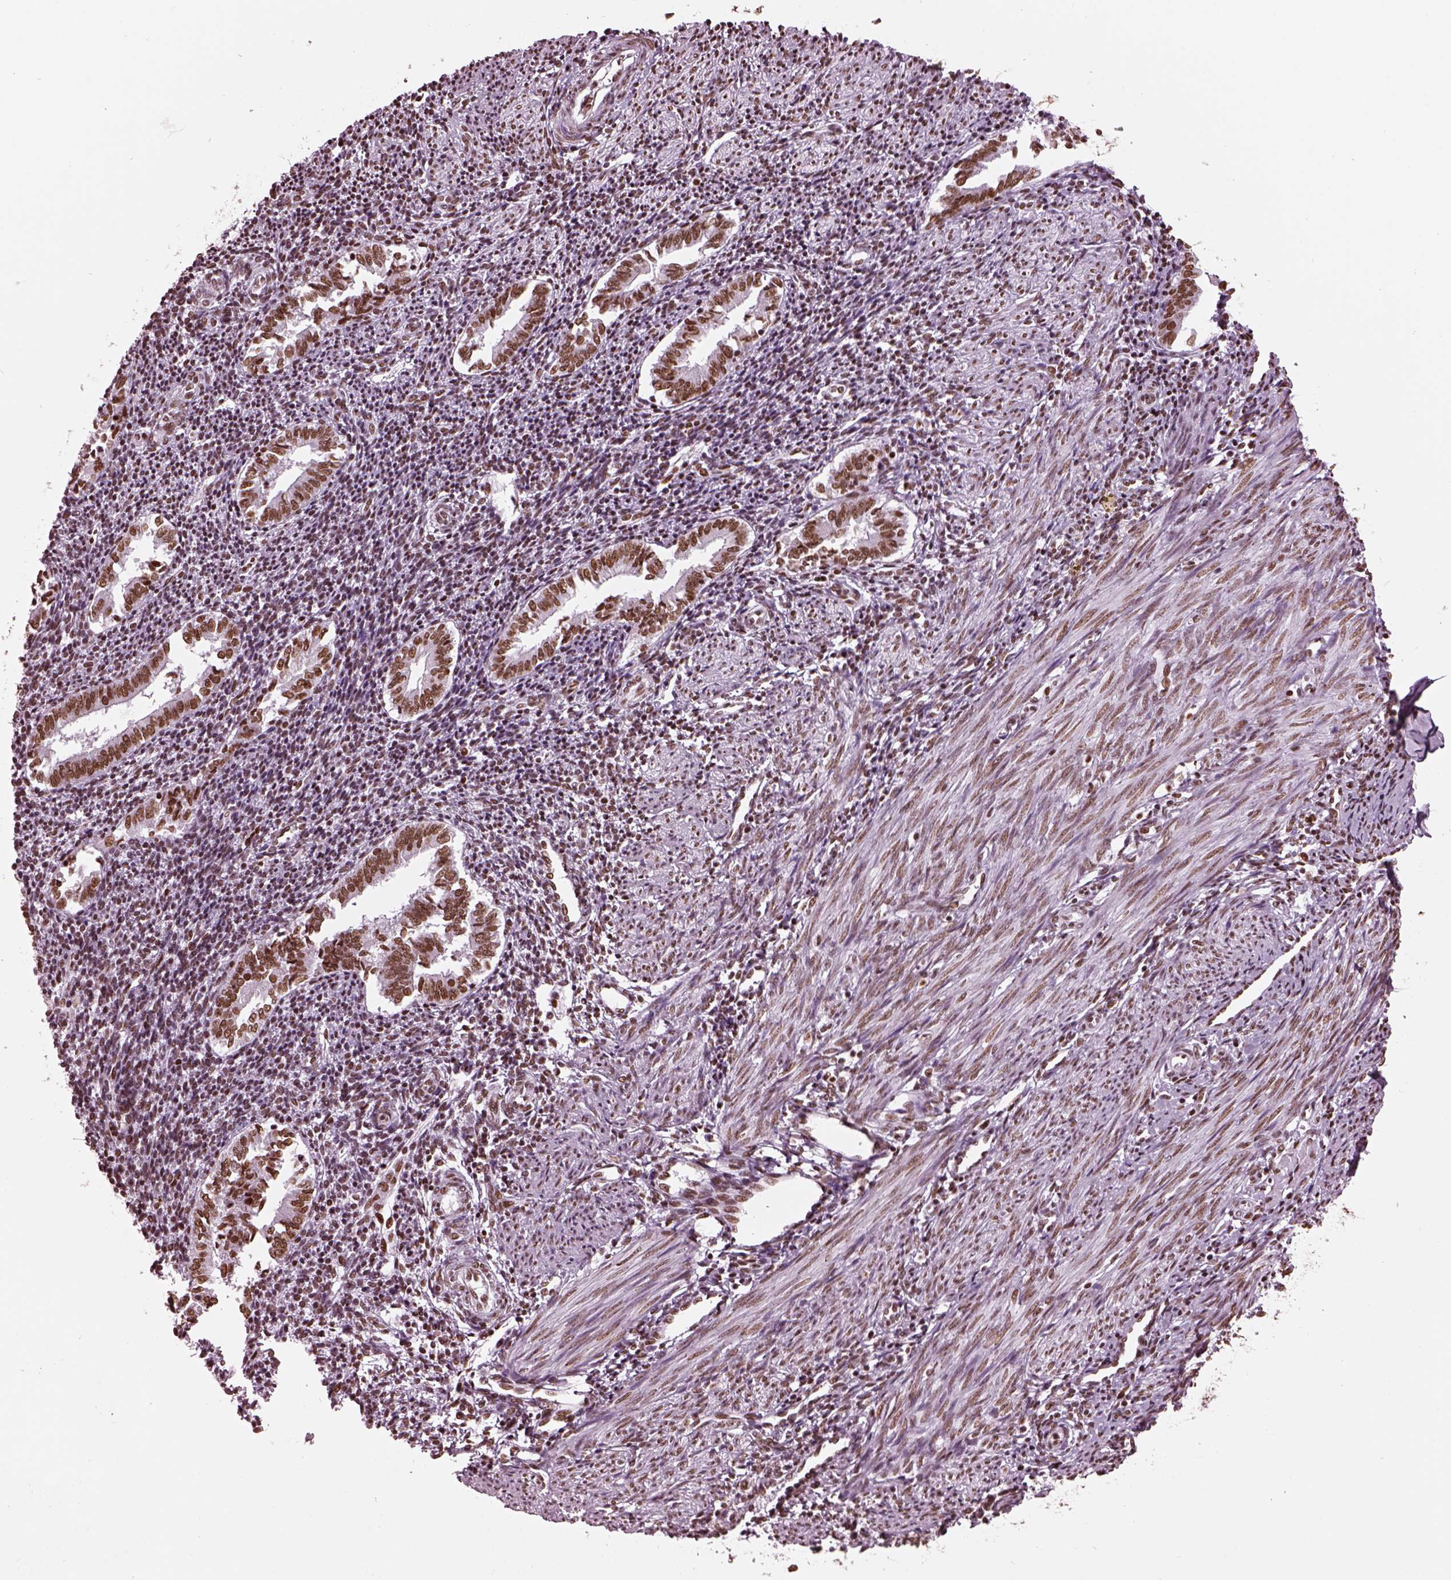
{"staining": {"intensity": "moderate", "quantity": ">75%", "location": "nuclear"}, "tissue": "endometrium", "cell_type": "Cells in endometrial stroma", "image_type": "normal", "snomed": [{"axis": "morphology", "description": "Normal tissue, NOS"}, {"axis": "topography", "description": "Endometrium"}], "caption": "Immunohistochemistry (DAB) staining of normal human endometrium reveals moderate nuclear protein expression in about >75% of cells in endometrial stroma. The staining was performed using DAB (3,3'-diaminobenzidine) to visualize the protein expression in brown, while the nuclei were stained in blue with hematoxylin (Magnification: 20x).", "gene": "CBFA2T3", "patient": {"sex": "female", "age": 25}}